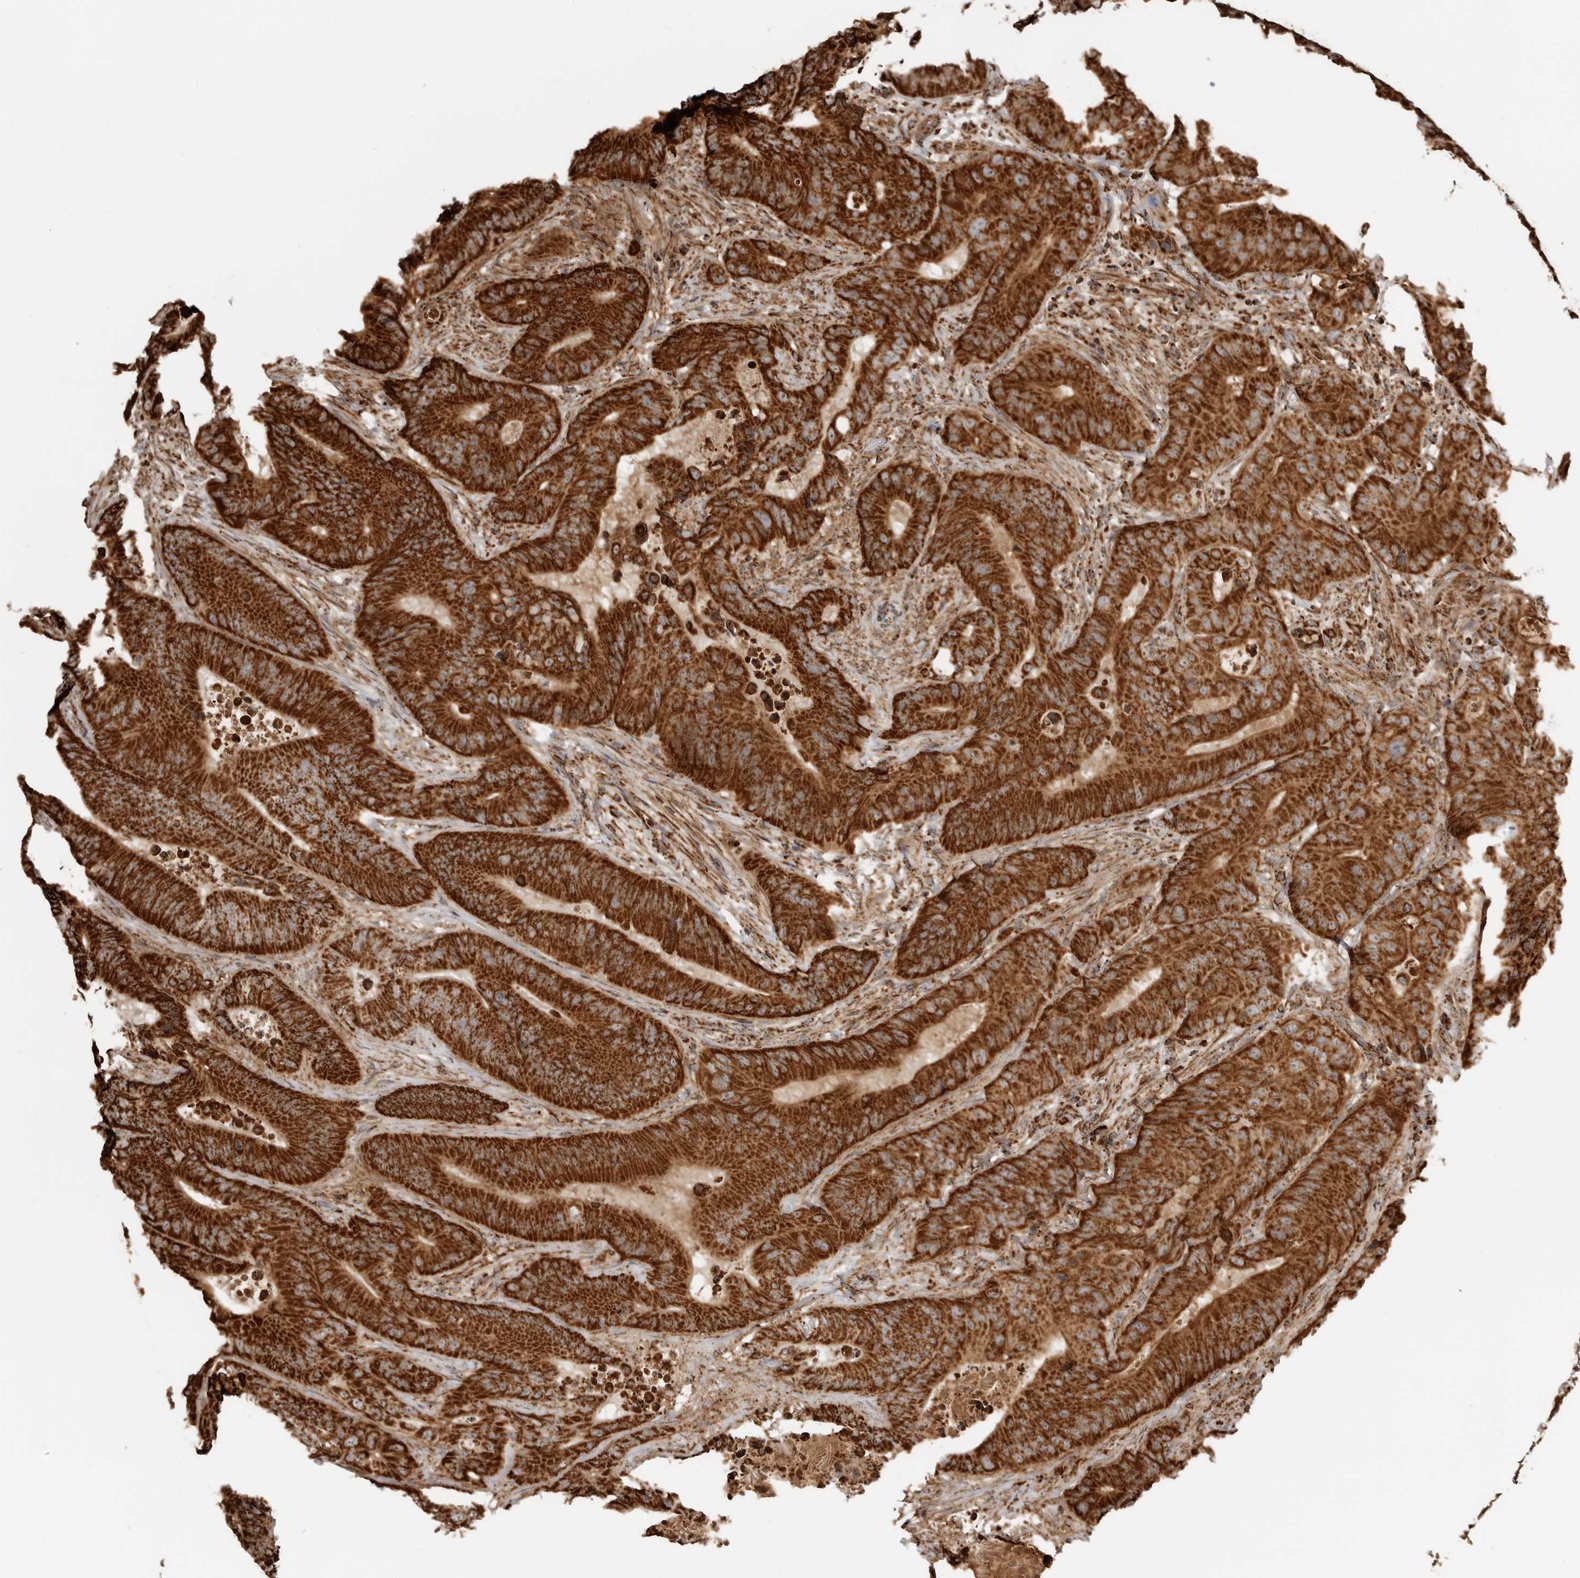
{"staining": {"intensity": "strong", "quantity": ">75%", "location": "cytoplasmic/membranous"}, "tissue": "colorectal cancer", "cell_type": "Tumor cells", "image_type": "cancer", "snomed": [{"axis": "morphology", "description": "Adenocarcinoma, NOS"}, {"axis": "topography", "description": "Colon"}], "caption": "Protein analysis of colorectal cancer (adenocarcinoma) tissue displays strong cytoplasmic/membranous positivity in about >75% of tumor cells. Nuclei are stained in blue.", "gene": "BMP2K", "patient": {"sex": "male", "age": 83}}